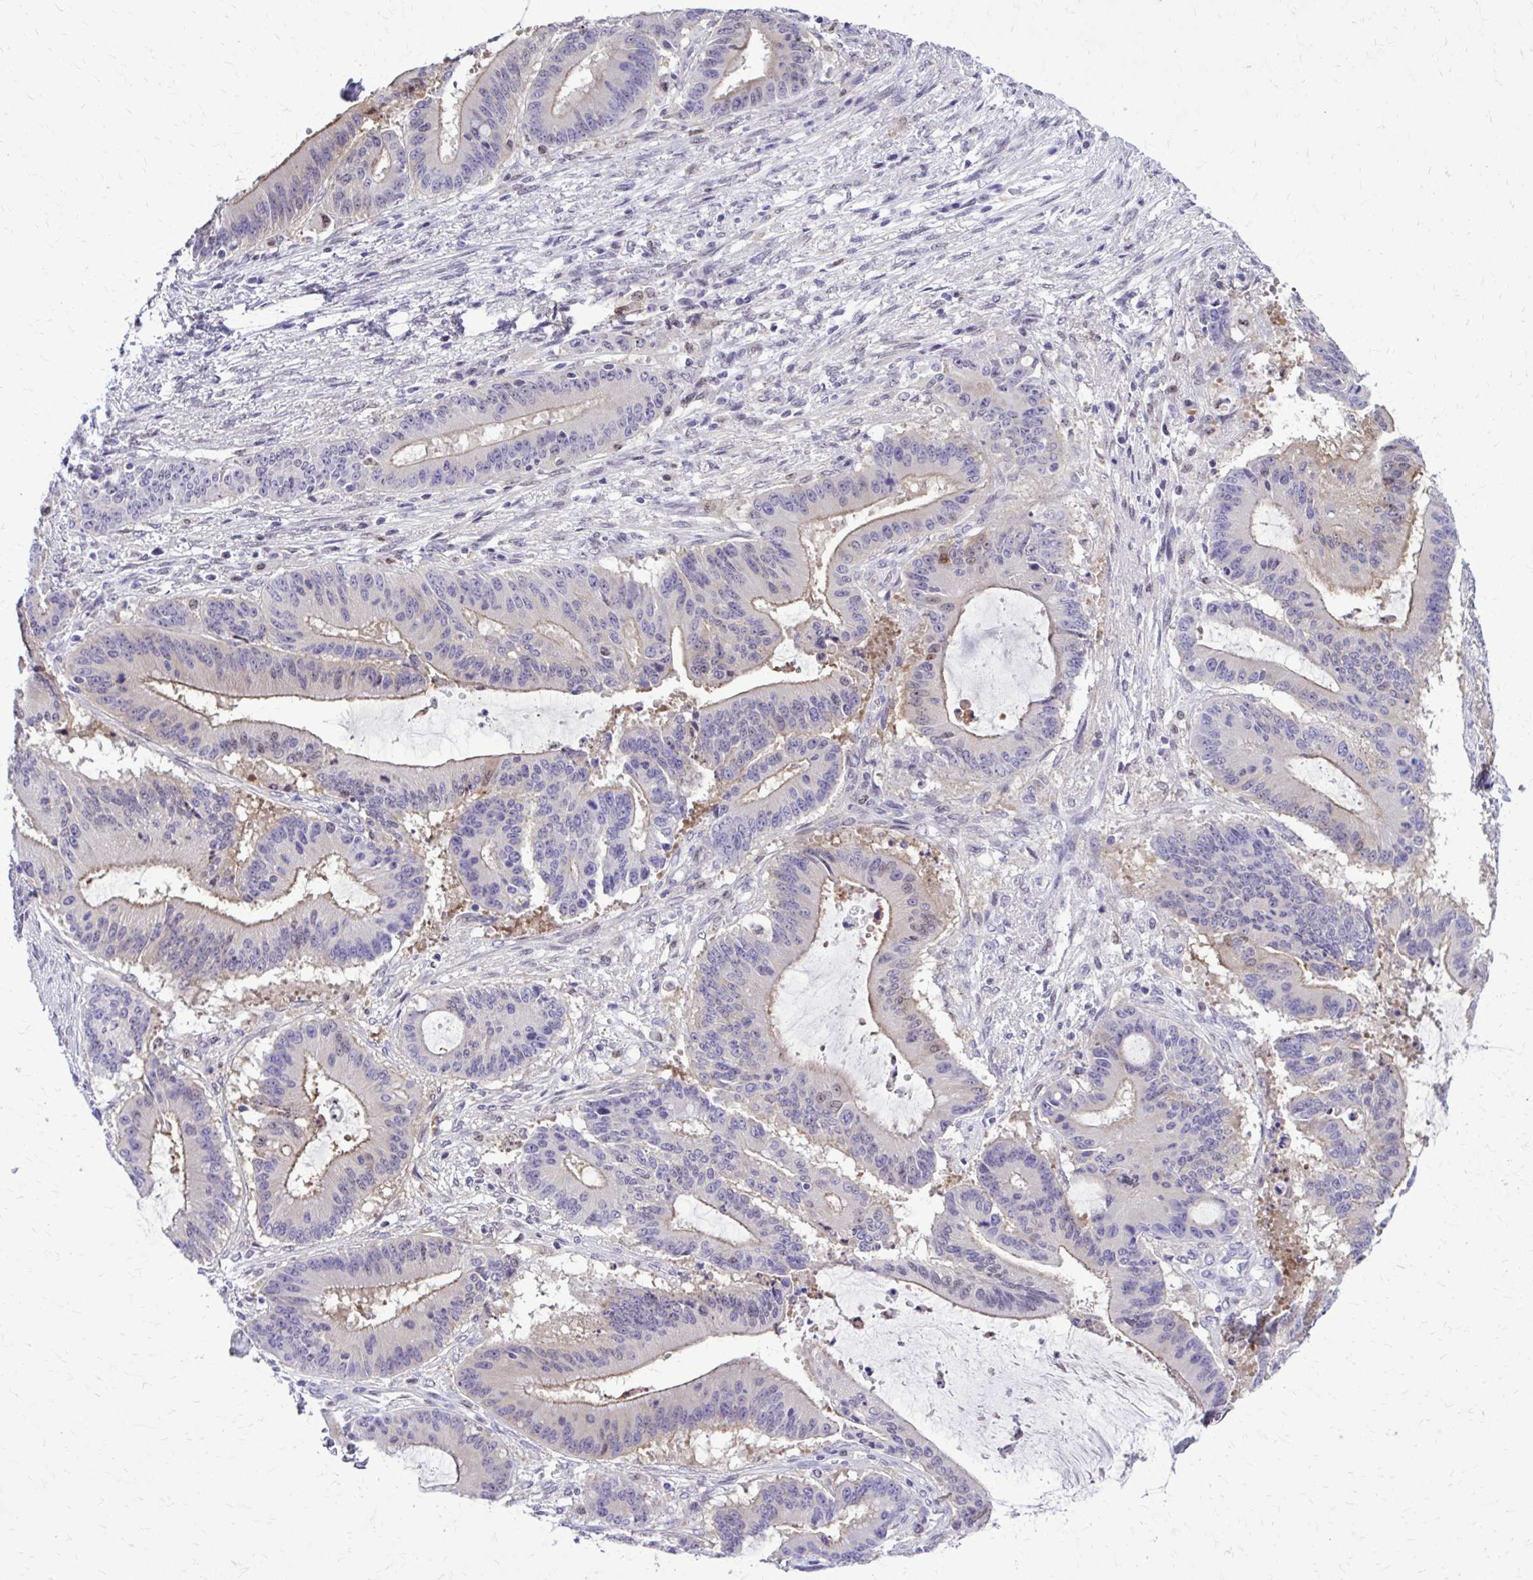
{"staining": {"intensity": "moderate", "quantity": "<25%", "location": "cytoplasmic/membranous"}, "tissue": "liver cancer", "cell_type": "Tumor cells", "image_type": "cancer", "snomed": [{"axis": "morphology", "description": "Normal tissue, NOS"}, {"axis": "morphology", "description": "Cholangiocarcinoma"}, {"axis": "topography", "description": "Liver"}, {"axis": "topography", "description": "Peripheral nerve tissue"}], "caption": "IHC (DAB) staining of human cholangiocarcinoma (liver) demonstrates moderate cytoplasmic/membranous protein positivity in approximately <25% of tumor cells.", "gene": "RASL11B", "patient": {"sex": "female", "age": 73}}